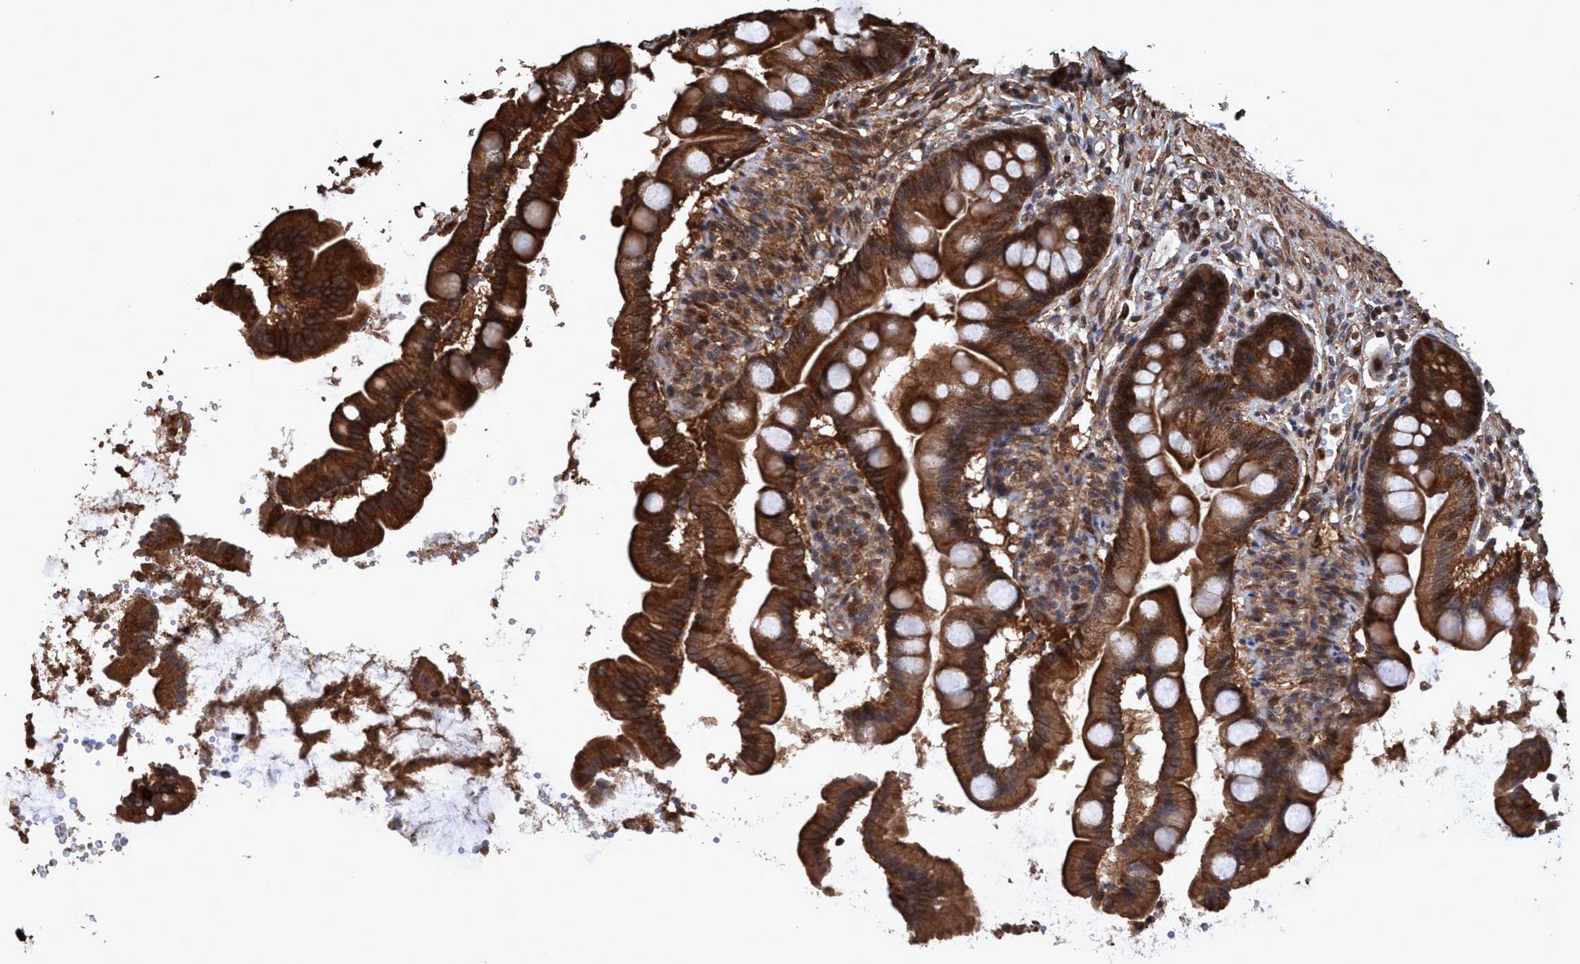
{"staining": {"intensity": "strong", "quantity": ">75%", "location": "cytoplasmic/membranous"}, "tissue": "small intestine", "cell_type": "Glandular cells", "image_type": "normal", "snomed": [{"axis": "morphology", "description": "Normal tissue, NOS"}, {"axis": "topography", "description": "Small intestine"}], "caption": "Immunohistochemistry of benign human small intestine demonstrates high levels of strong cytoplasmic/membranous positivity in approximately >75% of glandular cells. (DAB (3,3'-diaminobenzidine) IHC, brown staining for protein, blue staining for nuclei).", "gene": "TRPC7", "patient": {"sex": "female", "age": 56}}